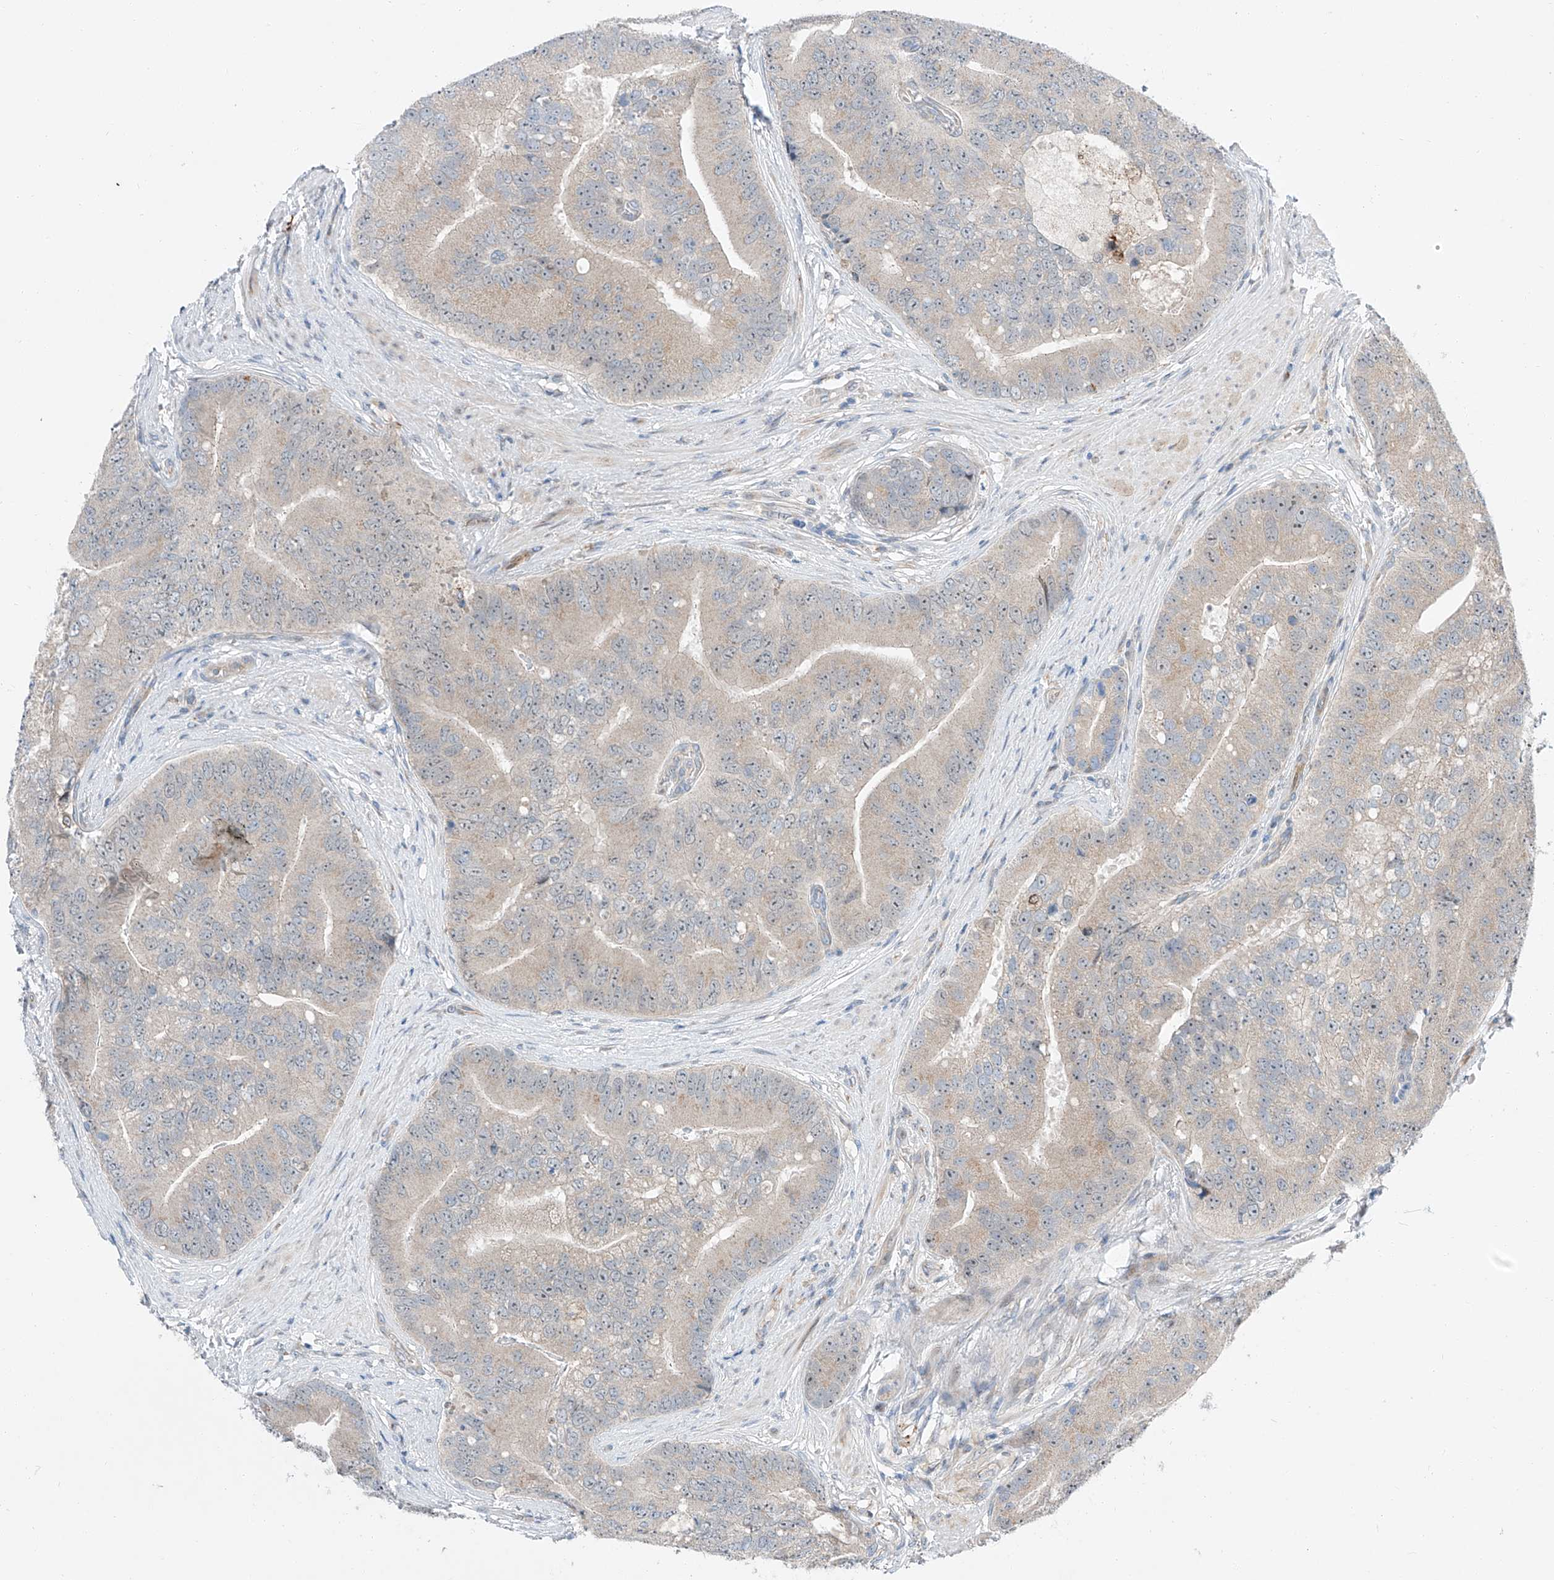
{"staining": {"intensity": "negative", "quantity": "none", "location": "none"}, "tissue": "prostate cancer", "cell_type": "Tumor cells", "image_type": "cancer", "snomed": [{"axis": "morphology", "description": "Adenocarcinoma, High grade"}, {"axis": "topography", "description": "Prostate"}], "caption": "Photomicrograph shows no protein expression in tumor cells of prostate cancer tissue.", "gene": "CLDND1", "patient": {"sex": "male", "age": 70}}